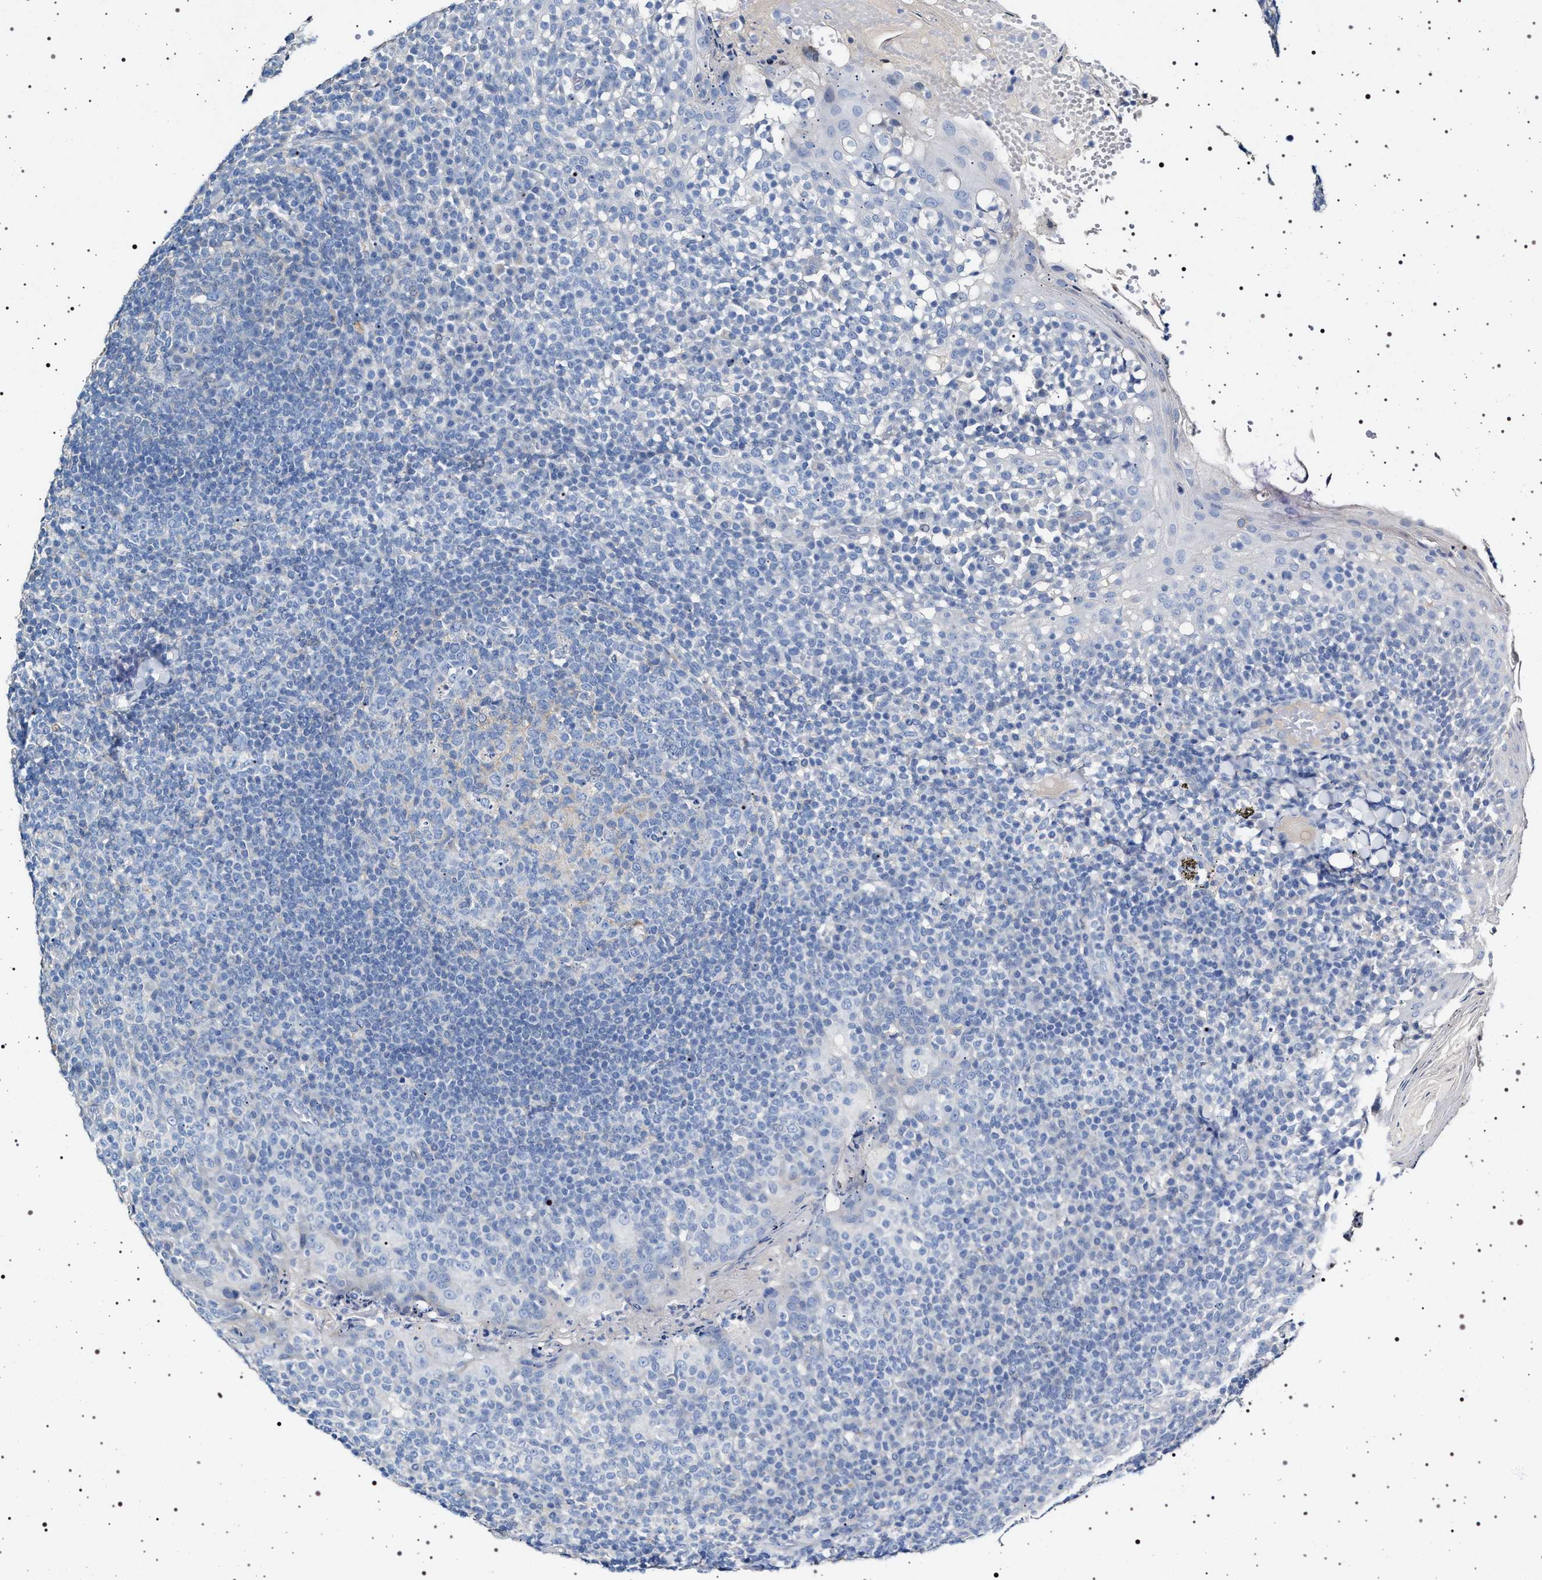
{"staining": {"intensity": "negative", "quantity": "none", "location": "none"}, "tissue": "tonsil", "cell_type": "Germinal center cells", "image_type": "normal", "snomed": [{"axis": "morphology", "description": "Normal tissue, NOS"}, {"axis": "topography", "description": "Tonsil"}], "caption": "DAB immunohistochemical staining of benign tonsil displays no significant expression in germinal center cells. (DAB (3,3'-diaminobenzidine) IHC visualized using brightfield microscopy, high magnification).", "gene": "NAALADL2", "patient": {"sex": "female", "age": 19}}